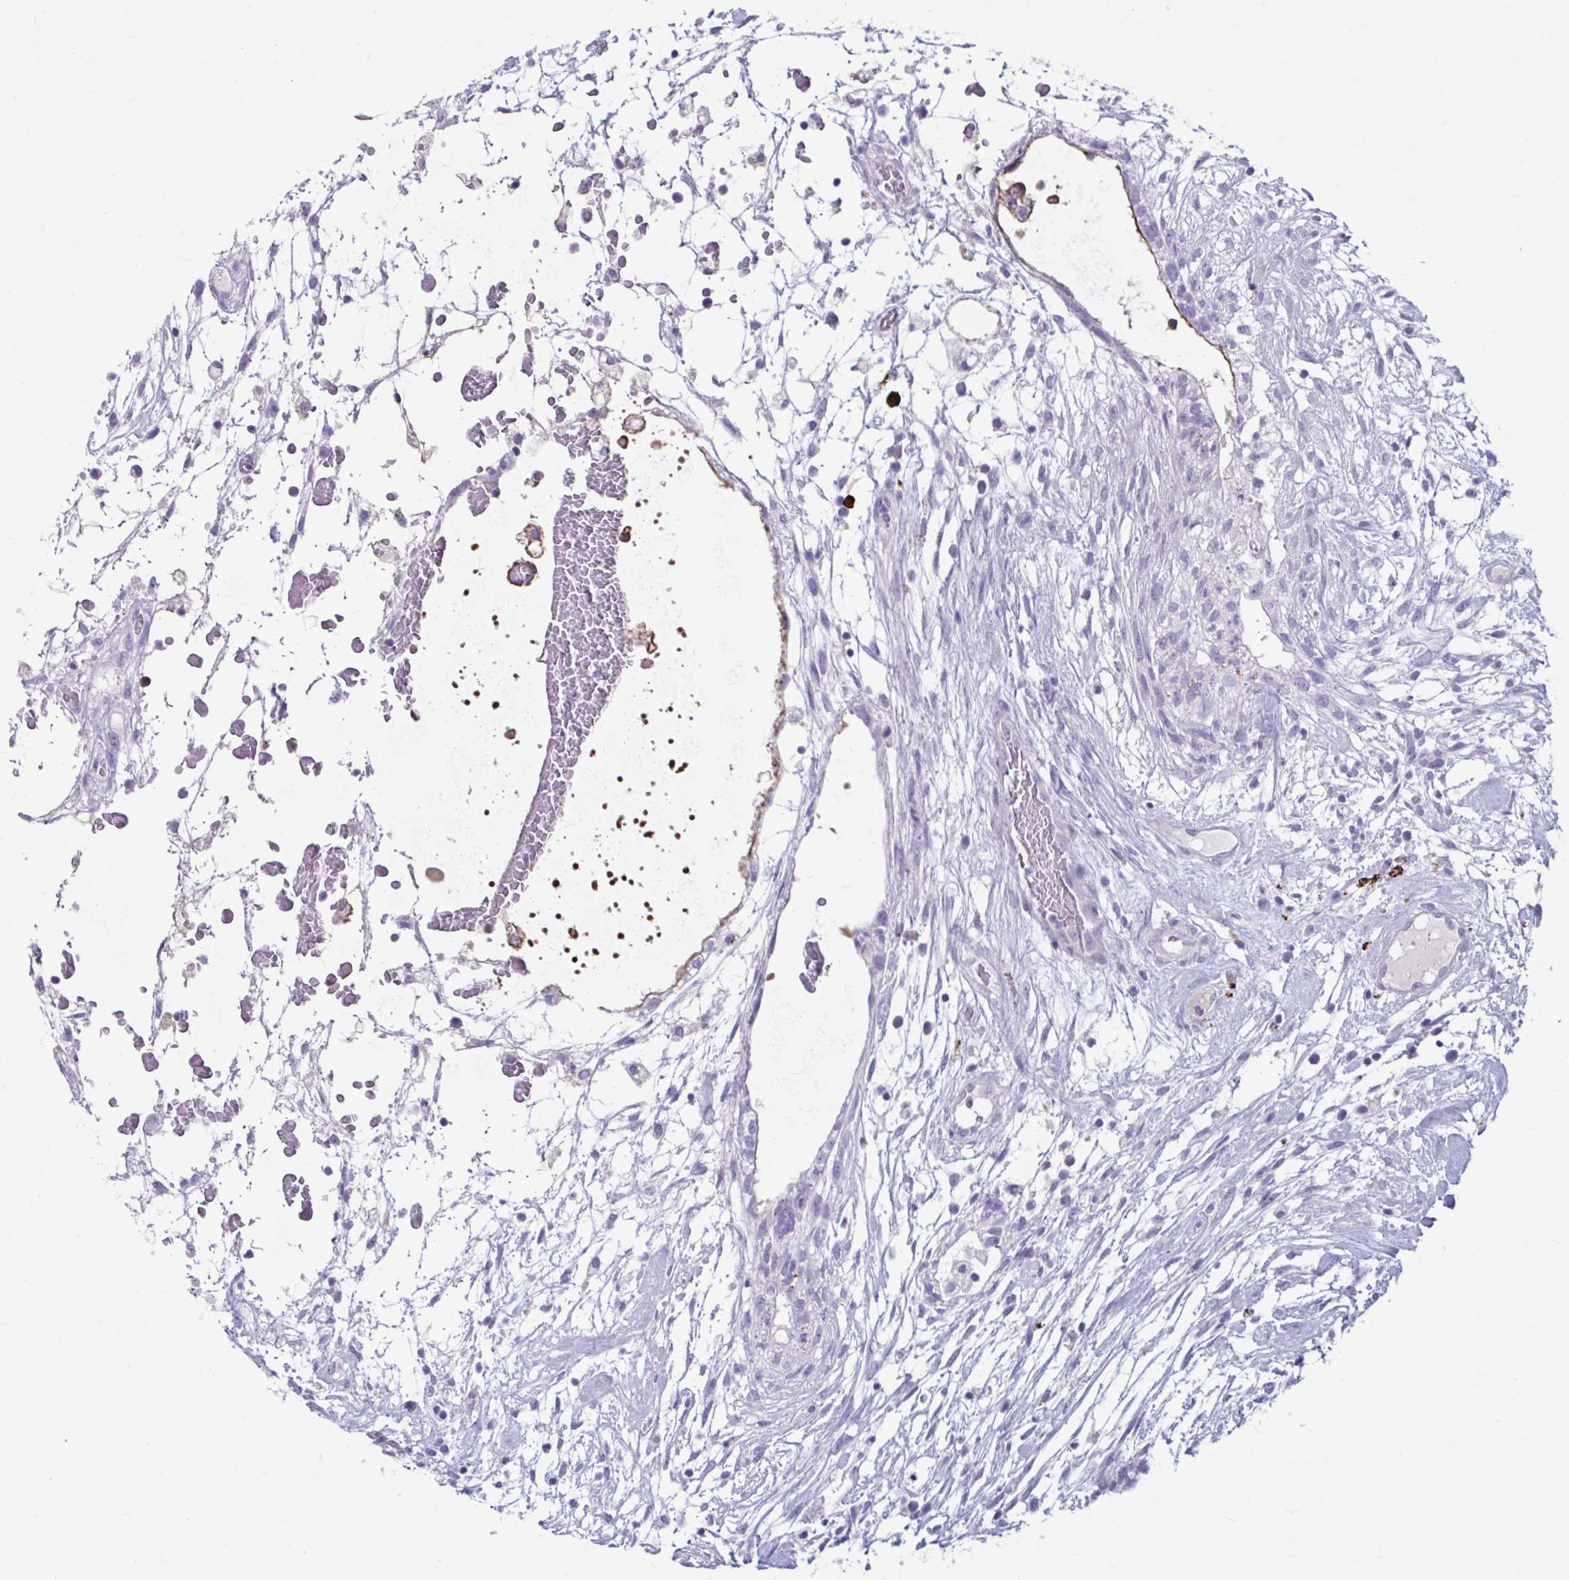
{"staining": {"intensity": "negative", "quantity": "none", "location": "none"}, "tissue": "testis cancer", "cell_type": "Tumor cells", "image_type": "cancer", "snomed": [{"axis": "morphology", "description": "Carcinoma, Embryonal, NOS"}, {"axis": "topography", "description": "Testis"}], "caption": "This is an immunohistochemistry histopathology image of testis cancer. There is no expression in tumor cells.", "gene": "C12orf71", "patient": {"sex": "male", "age": 32}}